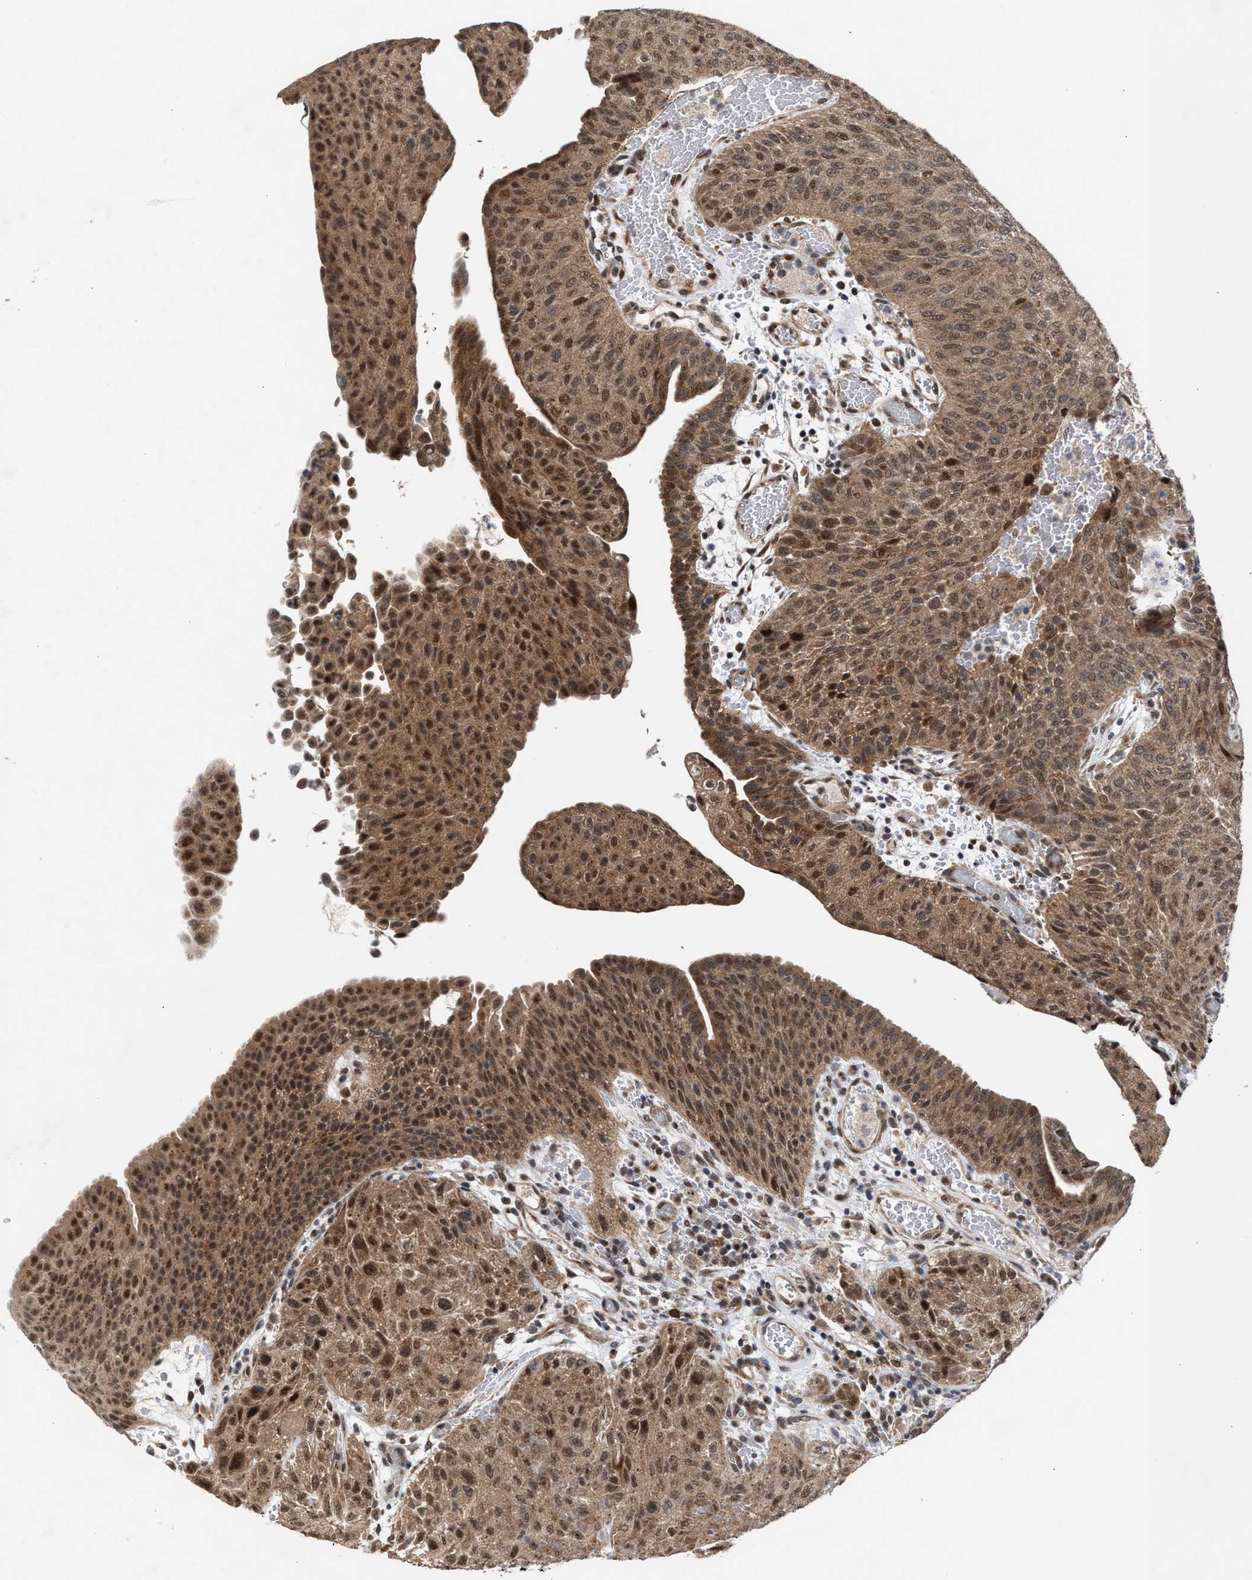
{"staining": {"intensity": "moderate", "quantity": ">75%", "location": "cytoplasmic/membranous,nuclear"}, "tissue": "urothelial cancer", "cell_type": "Tumor cells", "image_type": "cancer", "snomed": [{"axis": "morphology", "description": "Urothelial carcinoma, Low grade"}, {"axis": "morphology", "description": "Urothelial carcinoma, High grade"}, {"axis": "topography", "description": "Urinary bladder"}], "caption": "High-power microscopy captured an IHC micrograph of urothelial carcinoma (high-grade), revealing moderate cytoplasmic/membranous and nuclear expression in approximately >75% of tumor cells. The staining is performed using DAB brown chromogen to label protein expression. The nuclei are counter-stained blue using hematoxylin.", "gene": "MKNK2", "patient": {"sex": "male", "age": 35}}